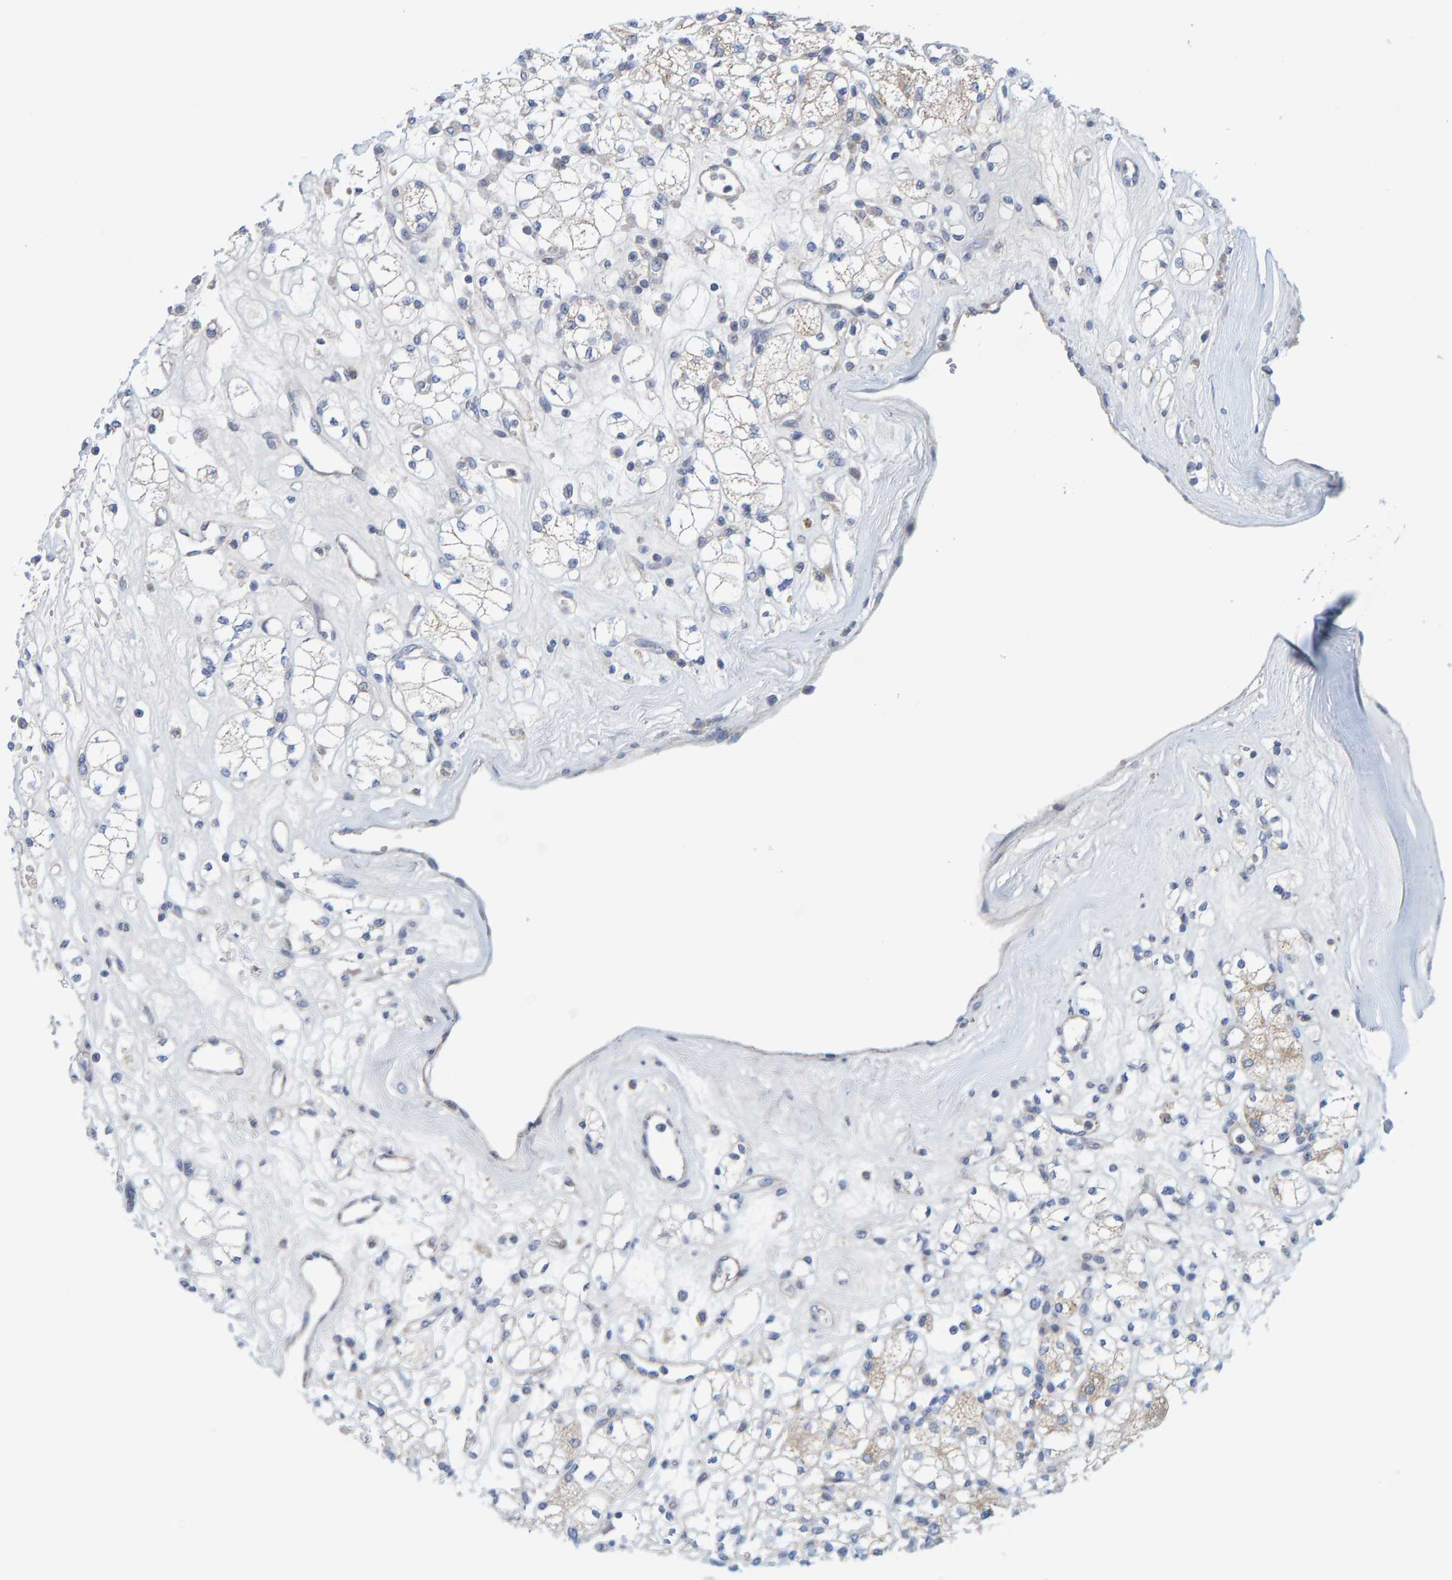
{"staining": {"intensity": "weak", "quantity": "25%-75%", "location": "cytoplasmic/membranous"}, "tissue": "renal cancer", "cell_type": "Tumor cells", "image_type": "cancer", "snomed": [{"axis": "morphology", "description": "Adenocarcinoma, NOS"}, {"axis": "topography", "description": "Kidney"}], "caption": "Tumor cells reveal low levels of weak cytoplasmic/membranous expression in approximately 25%-75% of cells in renal cancer.", "gene": "ZC3H3", "patient": {"sex": "male", "age": 77}}